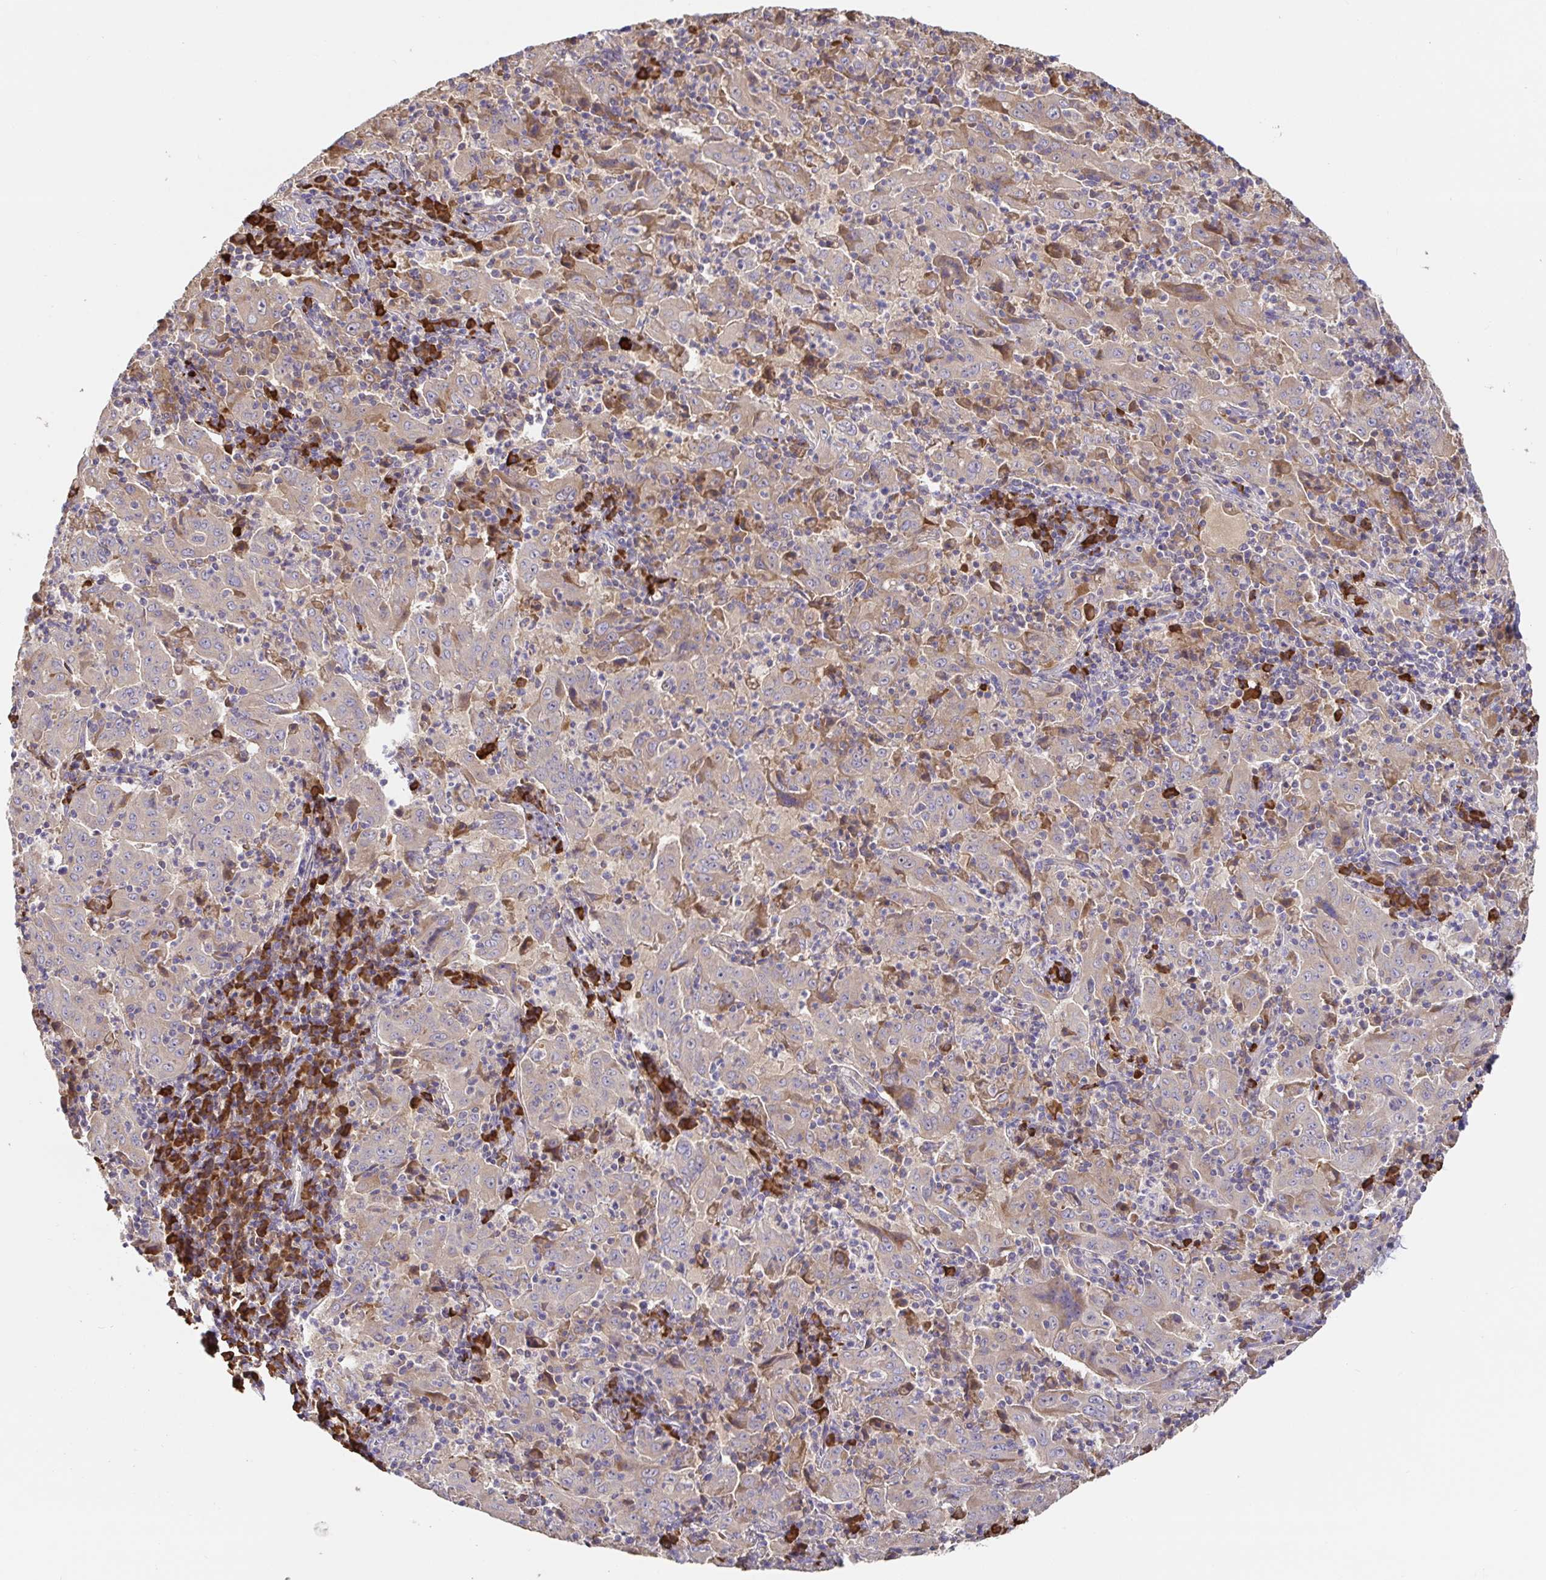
{"staining": {"intensity": "weak", "quantity": "<25%", "location": "cytoplasmic/membranous"}, "tissue": "pancreatic cancer", "cell_type": "Tumor cells", "image_type": "cancer", "snomed": [{"axis": "morphology", "description": "Adenocarcinoma, NOS"}, {"axis": "topography", "description": "Pancreas"}], "caption": "Immunohistochemical staining of pancreatic cancer reveals no significant expression in tumor cells. (Immunohistochemistry, brightfield microscopy, high magnification).", "gene": "HAGH", "patient": {"sex": "male", "age": 63}}